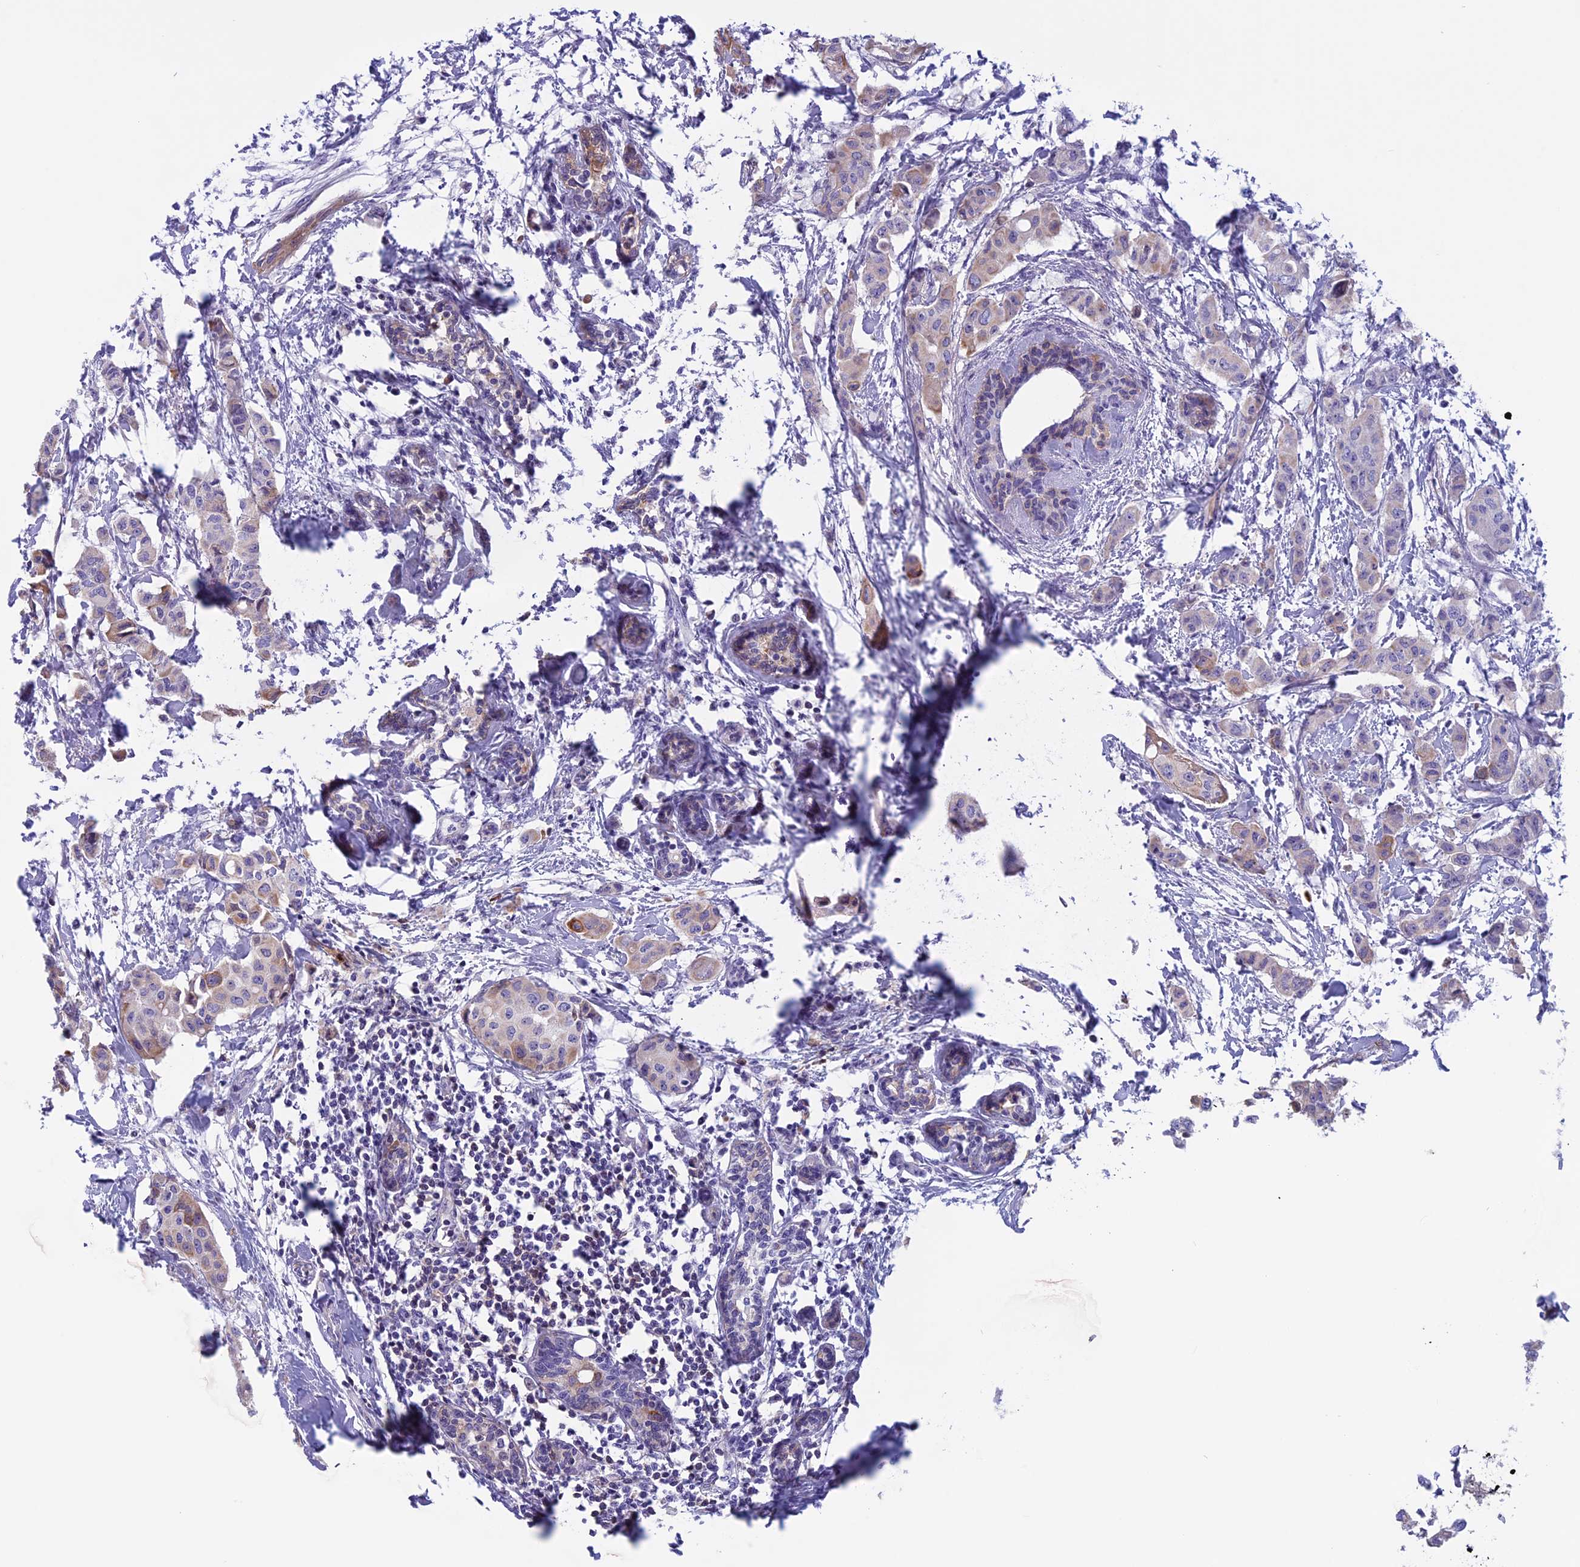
{"staining": {"intensity": "moderate", "quantity": "<25%", "location": "cytoplasmic/membranous"}, "tissue": "breast cancer", "cell_type": "Tumor cells", "image_type": "cancer", "snomed": [{"axis": "morphology", "description": "Duct carcinoma"}, {"axis": "topography", "description": "Breast"}], "caption": "Brown immunohistochemical staining in intraductal carcinoma (breast) exhibits moderate cytoplasmic/membranous expression in about <25% of tumor cells.", "gene": "ANGPTL2", "patient": {"sex": "female", "age": 40}}